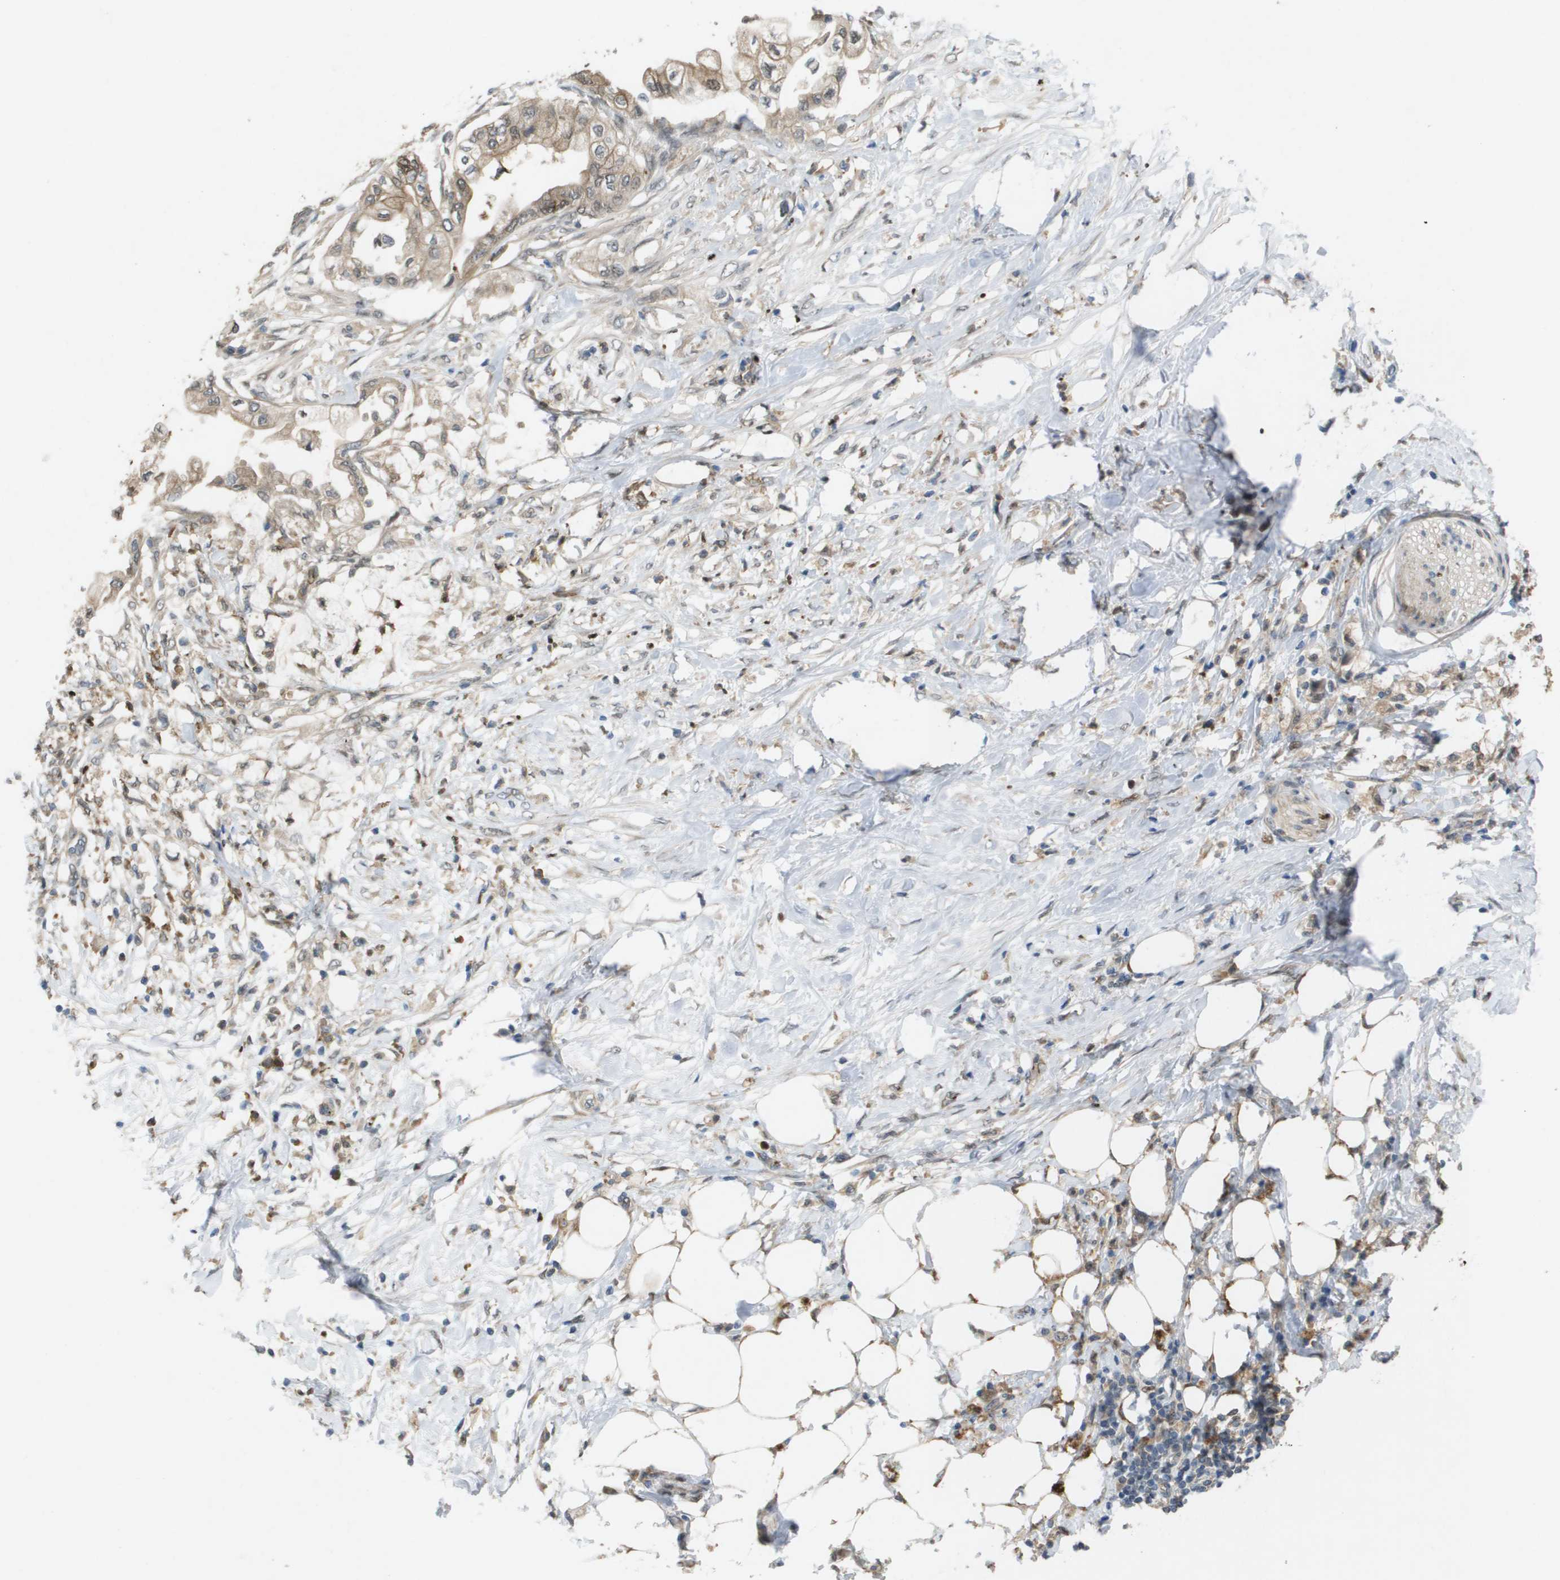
{"staining": {"intensity": "moderate", "quantity": ">75%", "location": "cytoplasmic/membranous,nuclear"}, "tissue": "pancreatic cancer", "cell_type": "Tumor cells", "image_type": "cancer", "snomed": [{"axis": "morphology", "description": "Normal tissue, NOS"}, {"axis": "morphology", "description": "Adenocarcinoma, NOS"}, {"axis": "topography", "description": "Pancreas"}, {"axis": "topography", "description": "Duodenum"}], "caption": "Pancreatic adenocarcinoma was stained to show a protein in brown. There is medium levels of moderate cytoplasmic/membranous and nuclear expression in about >75% of tumor cells.", "gene": "PALD1", "patient": {"sex": "female", "age": 60}}